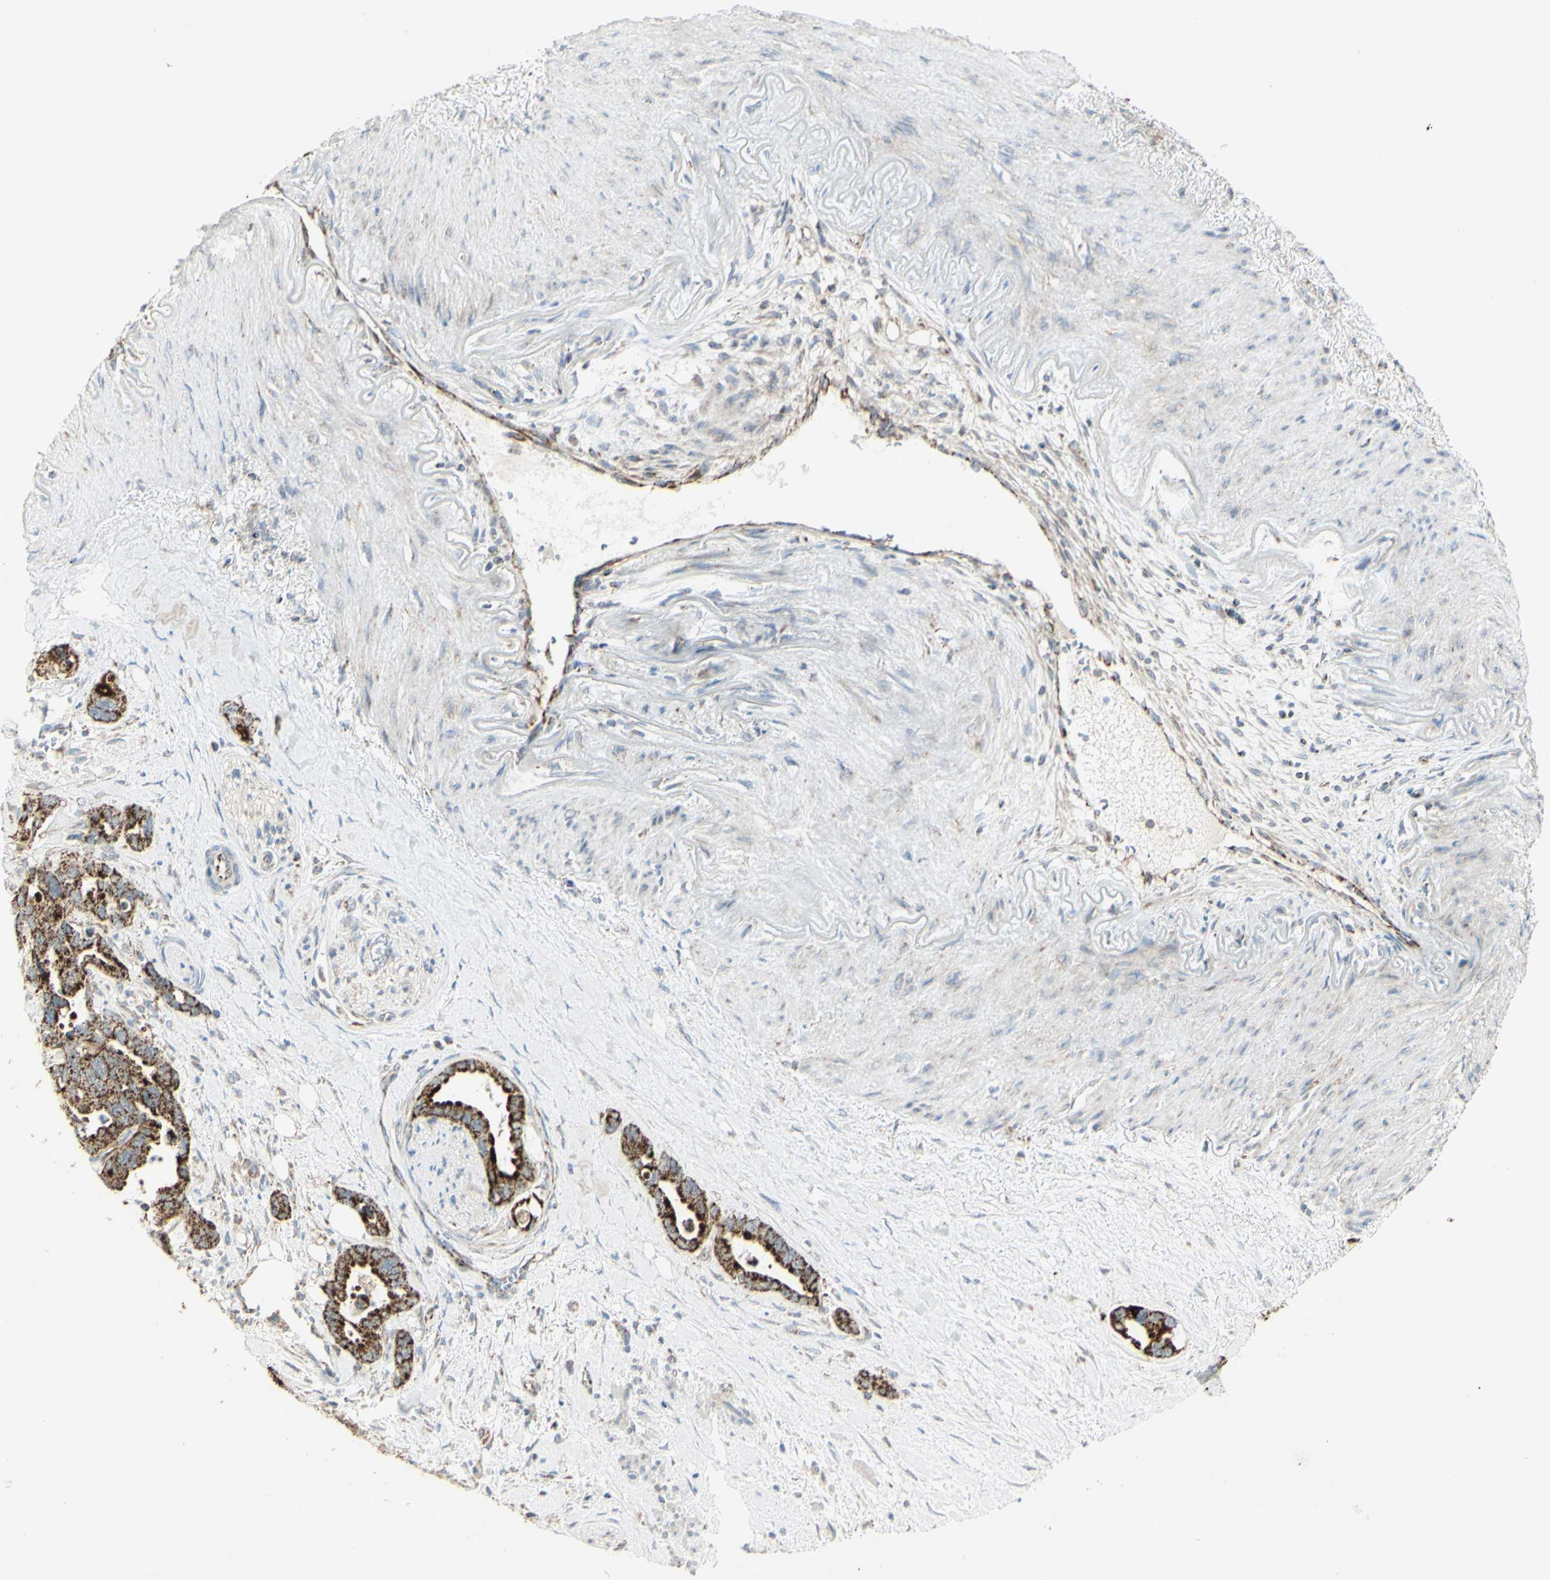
{"staining": {"intensity": "strong", "quantity": ">75%", "location": "cytoplasmic/membranous"}, "tissue": "pancreatic cancer", "cell_type": "Tumor cells", "image_type": "cancer", "snomed": [{"axis": "morphology", "description": "Adenocarcinoma, NOS"}, {"axis": "topography", "description": "Pancreas"}], "caption": "Immunohistochemical staining of adenocarcinoma (pancreatic) shows high levels of strong cytoplasmic/membranous protein expression in about >75% of tumor cells.", "gene": "LETM1", "patient": {"sex": "male", "age": 70}}